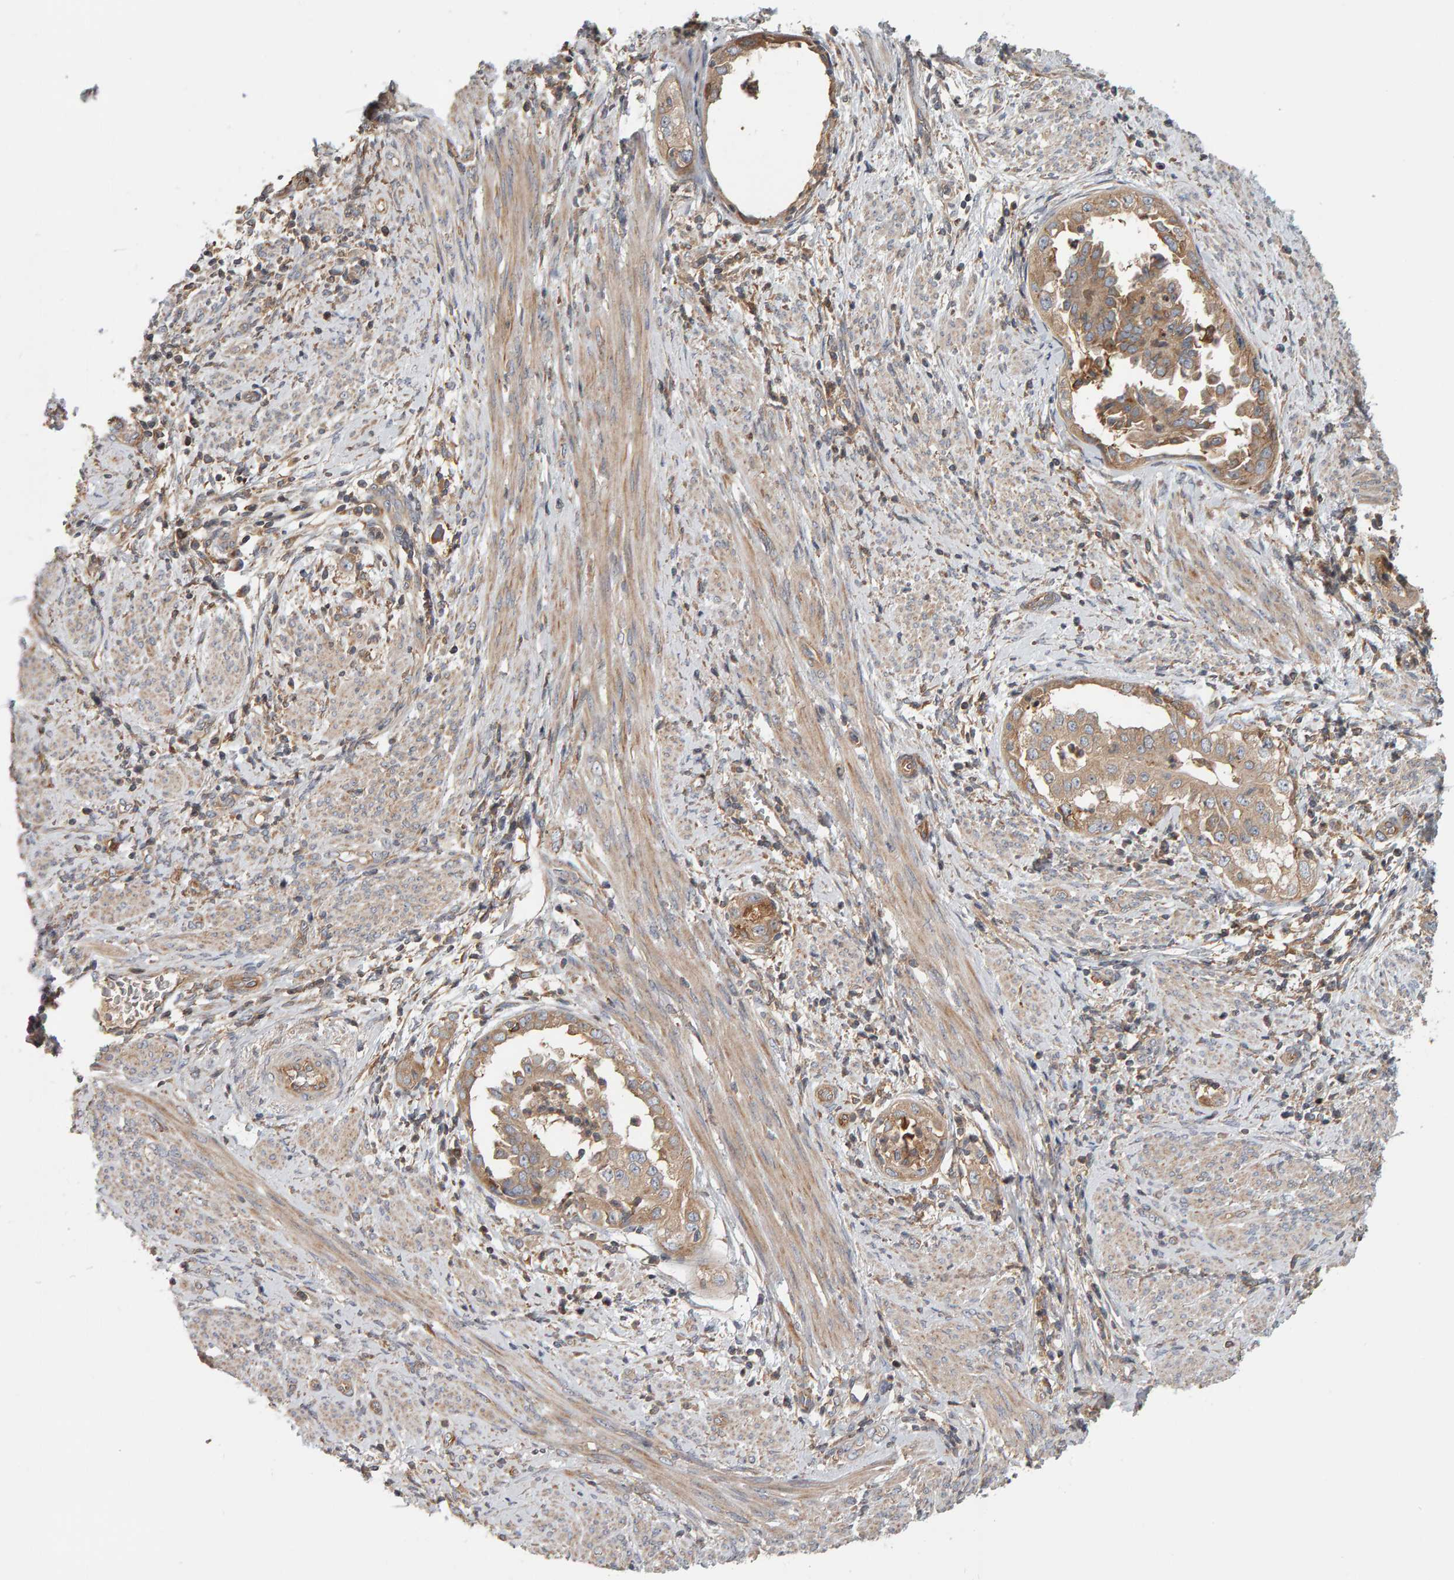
{"staining": {"intensity": "moderate", "quantity": ">75%", "location": "cytoplasmic/membranous"}, "tissue": "endometrial cancer", "cell_type": "Tumor cells", "image_type": "cancer", "snomed": [{"axis": "morphology", "description": "Adenocarcinoma, NOS"}, {"axis": "topography", "description": "Endometrium"}], "caption": "Protein analysis of endometrial adenocarcinoma tissue shows moderate cytoplasmic/membranous positivity in about >75% of tumor cells.", "gene": "C9orf72", "patient": {"sex": "female", "age": 85}}